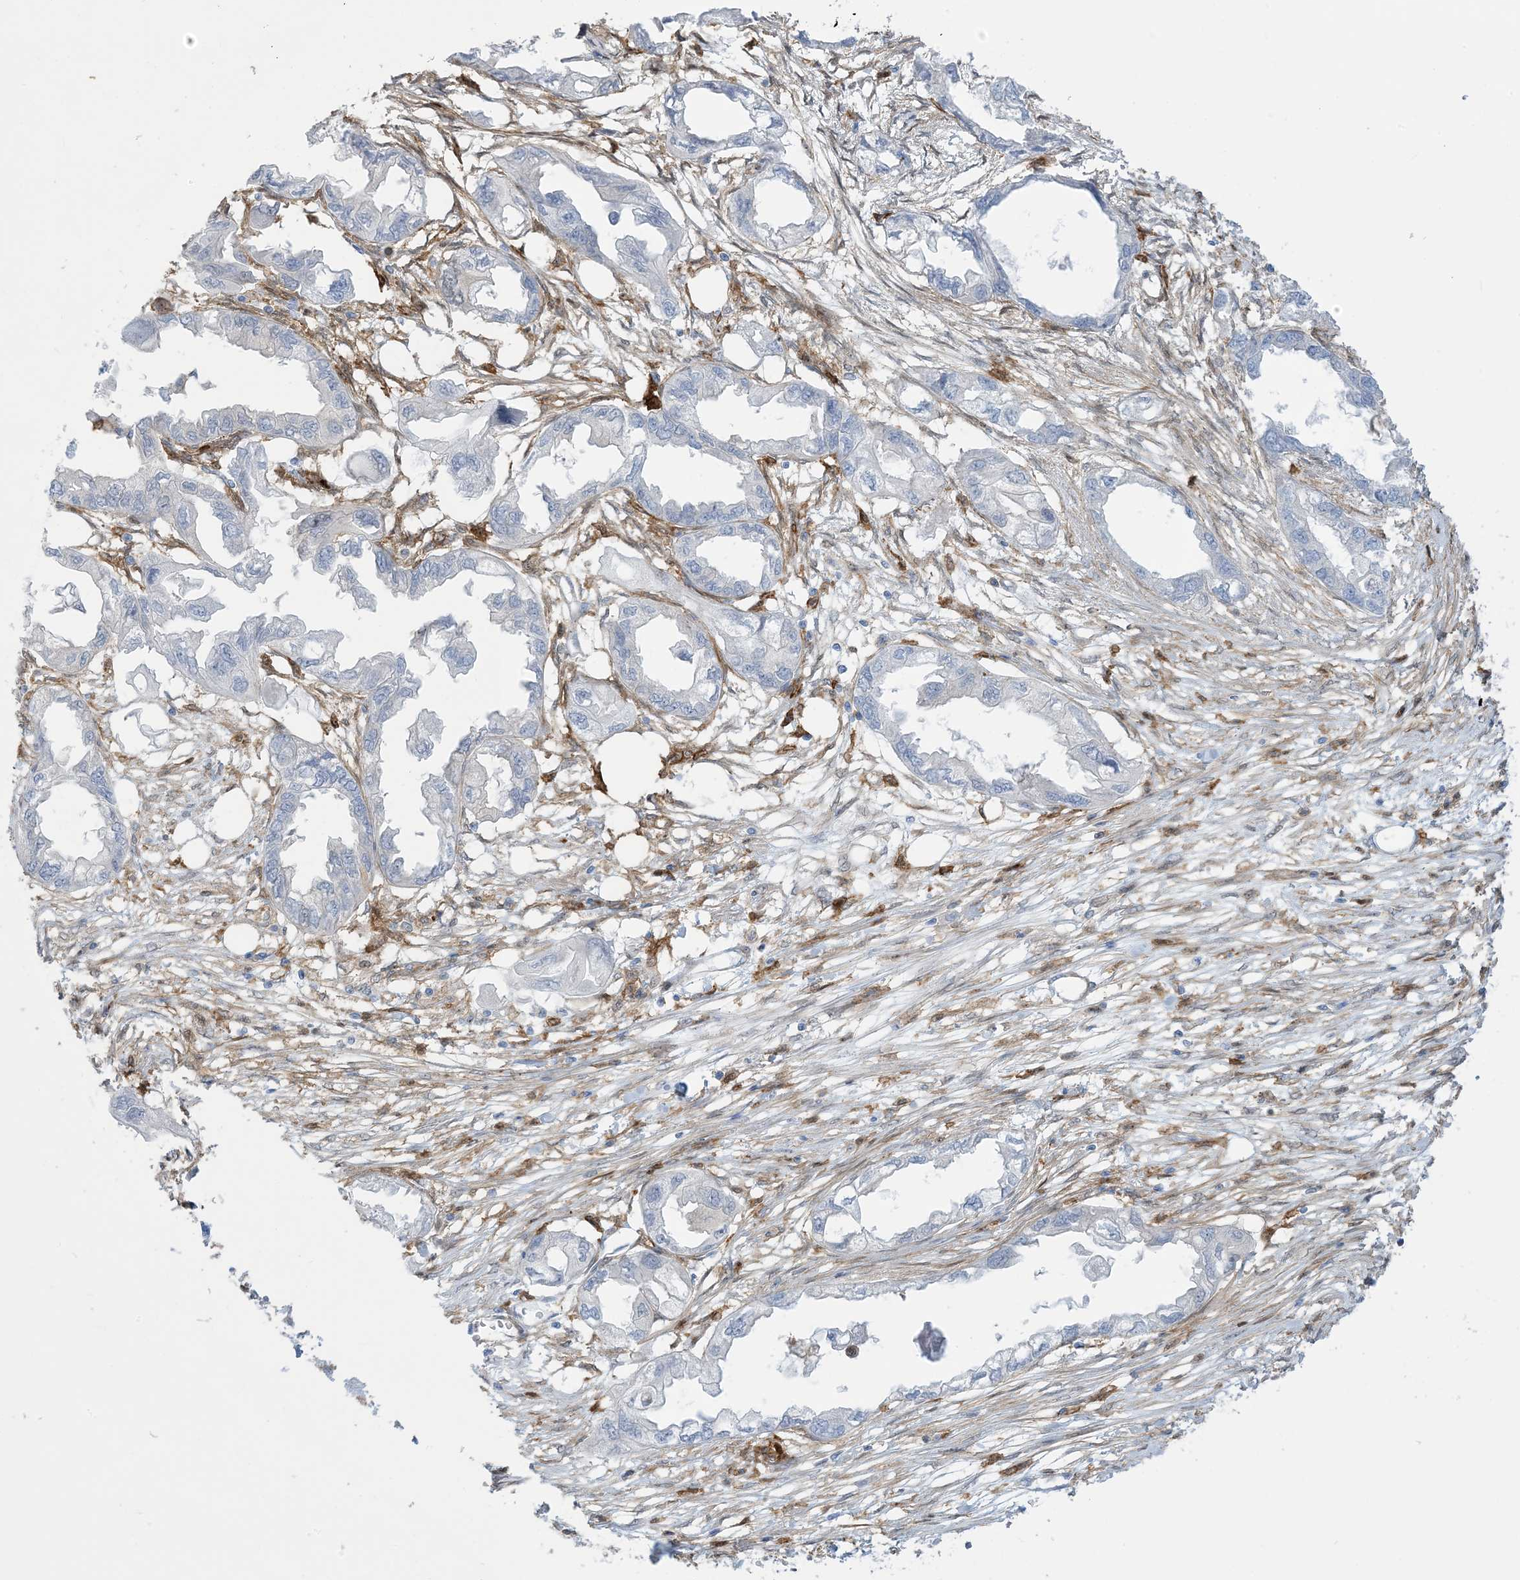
{"staining": {"intensity": "negative", "quantity": "none", "location": "none"}, "tissue": "endometrial cancer", "cell_type": "Tumor cells", "image_type": "cancer", "snomed": [{"axis": "morphology", "description": "Adenocarcinoma, NOS"}, {"axis": "morphology", "description": "Adenocarcinoma, metastatic, NOS"}, {"axis": "topography", "description": "Adipose tissue"}, {"axis": "topography", "description": "Endometrium"}], "caption": "Immunohistochemical staining of endometrial cancer (metastatic adenocarcinoma) displays no significant positivity in tumor cells.", "gene": "ICMT", "patient": {"sex": "female", "age": 67}}